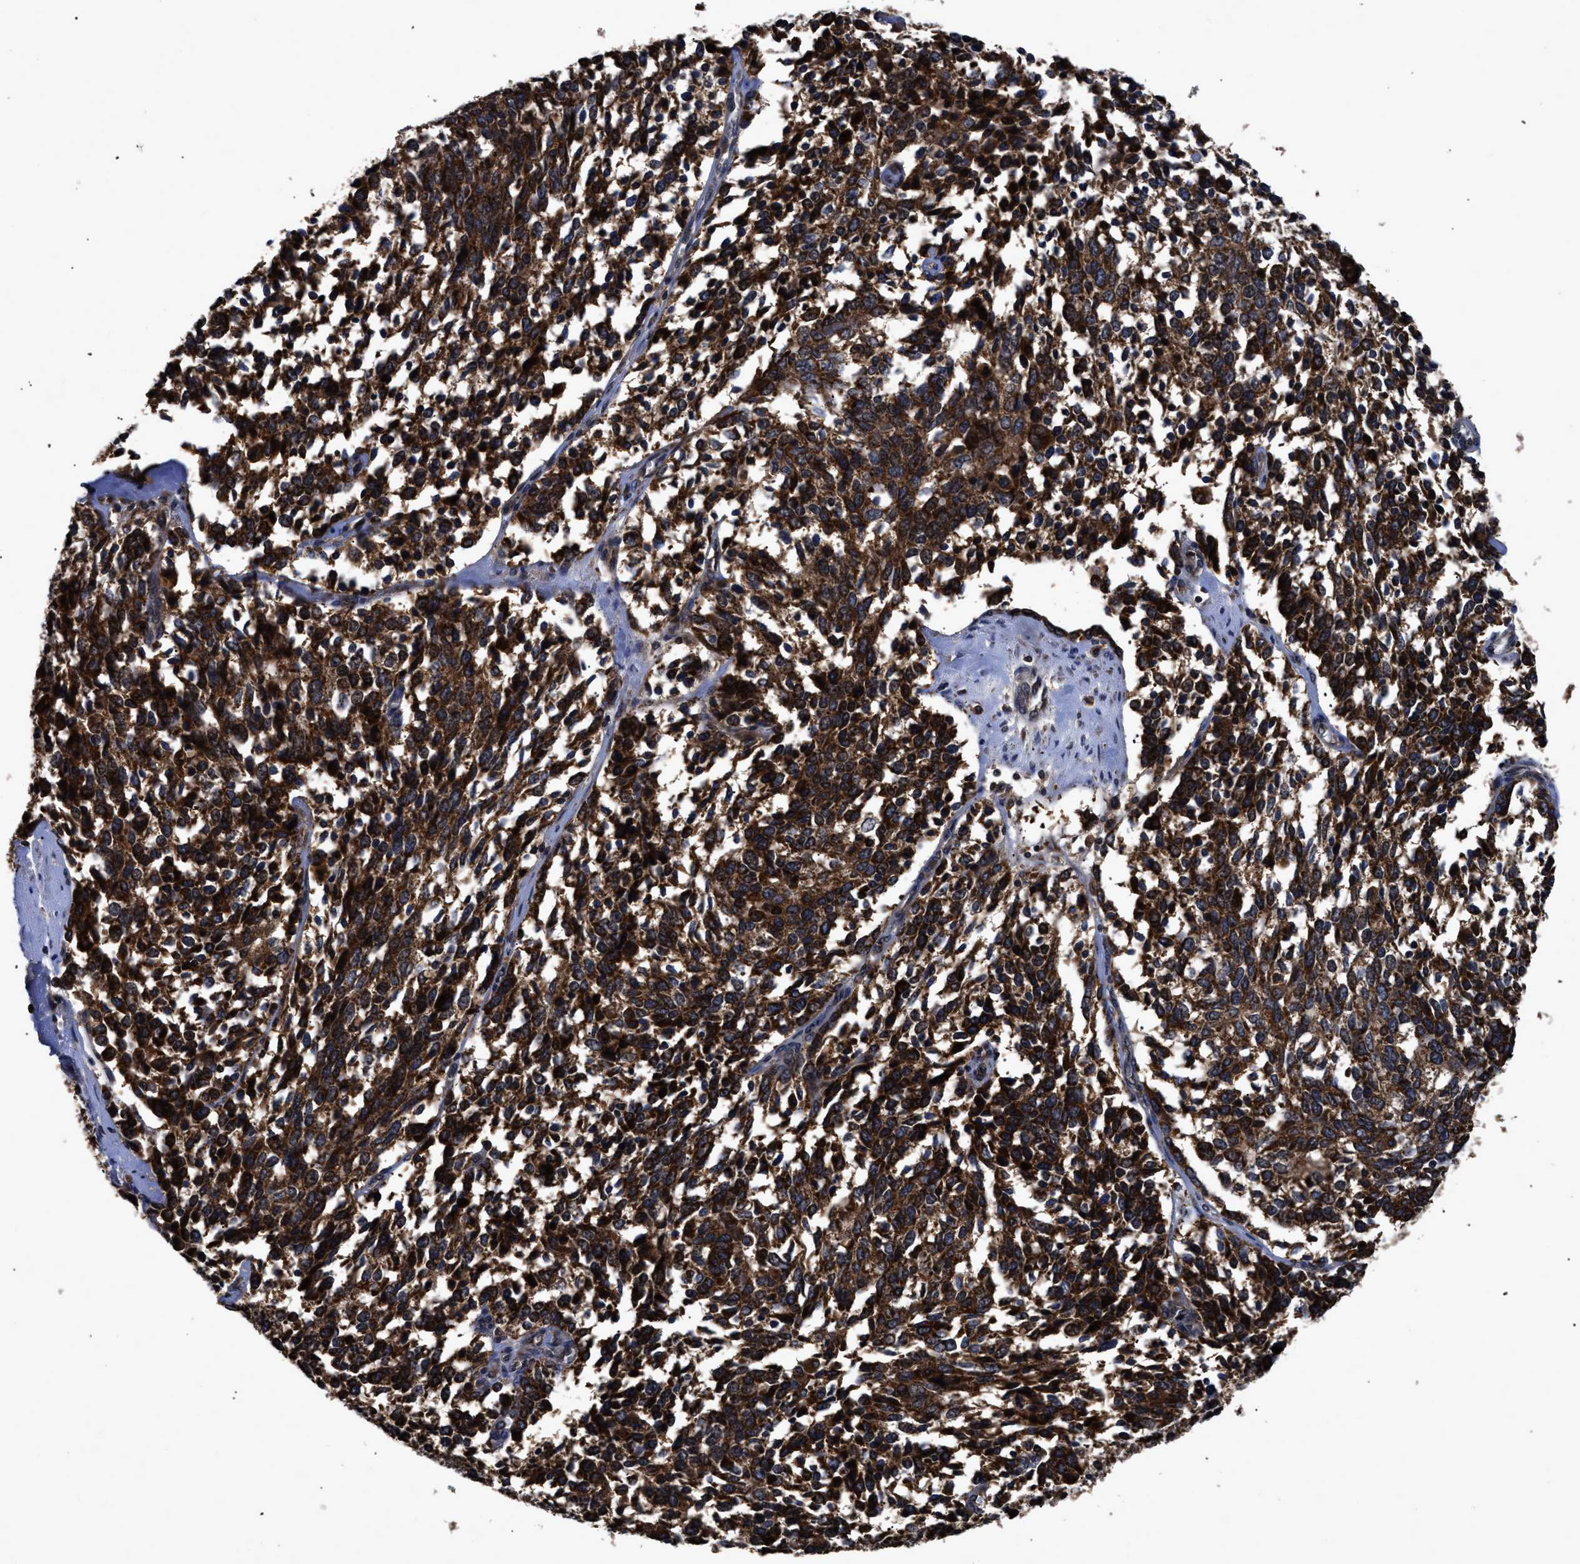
{"staining": {"intensity": "strong", "quantity": ">75%", "location": "cytoplasmic/membranous"}, "tissue": "ovarian cancer", "cell_type": "Tumor cells", "image_type": "cancer", "snomed": [{"axis": "morphology", "description": "Cystadenocarcinoma, serous, NOS"}, {"axis": "topography", "description": "Ovary"}], "caption": "A high amount of strong cytoplasmic/membranous expression is identified in approximately >75% of tumor cells in ovarian cancer (serous cystadenocarcinoma) tissue.", "gene": "LRRC3", "patient": {"sex": "female", "age": 44}}